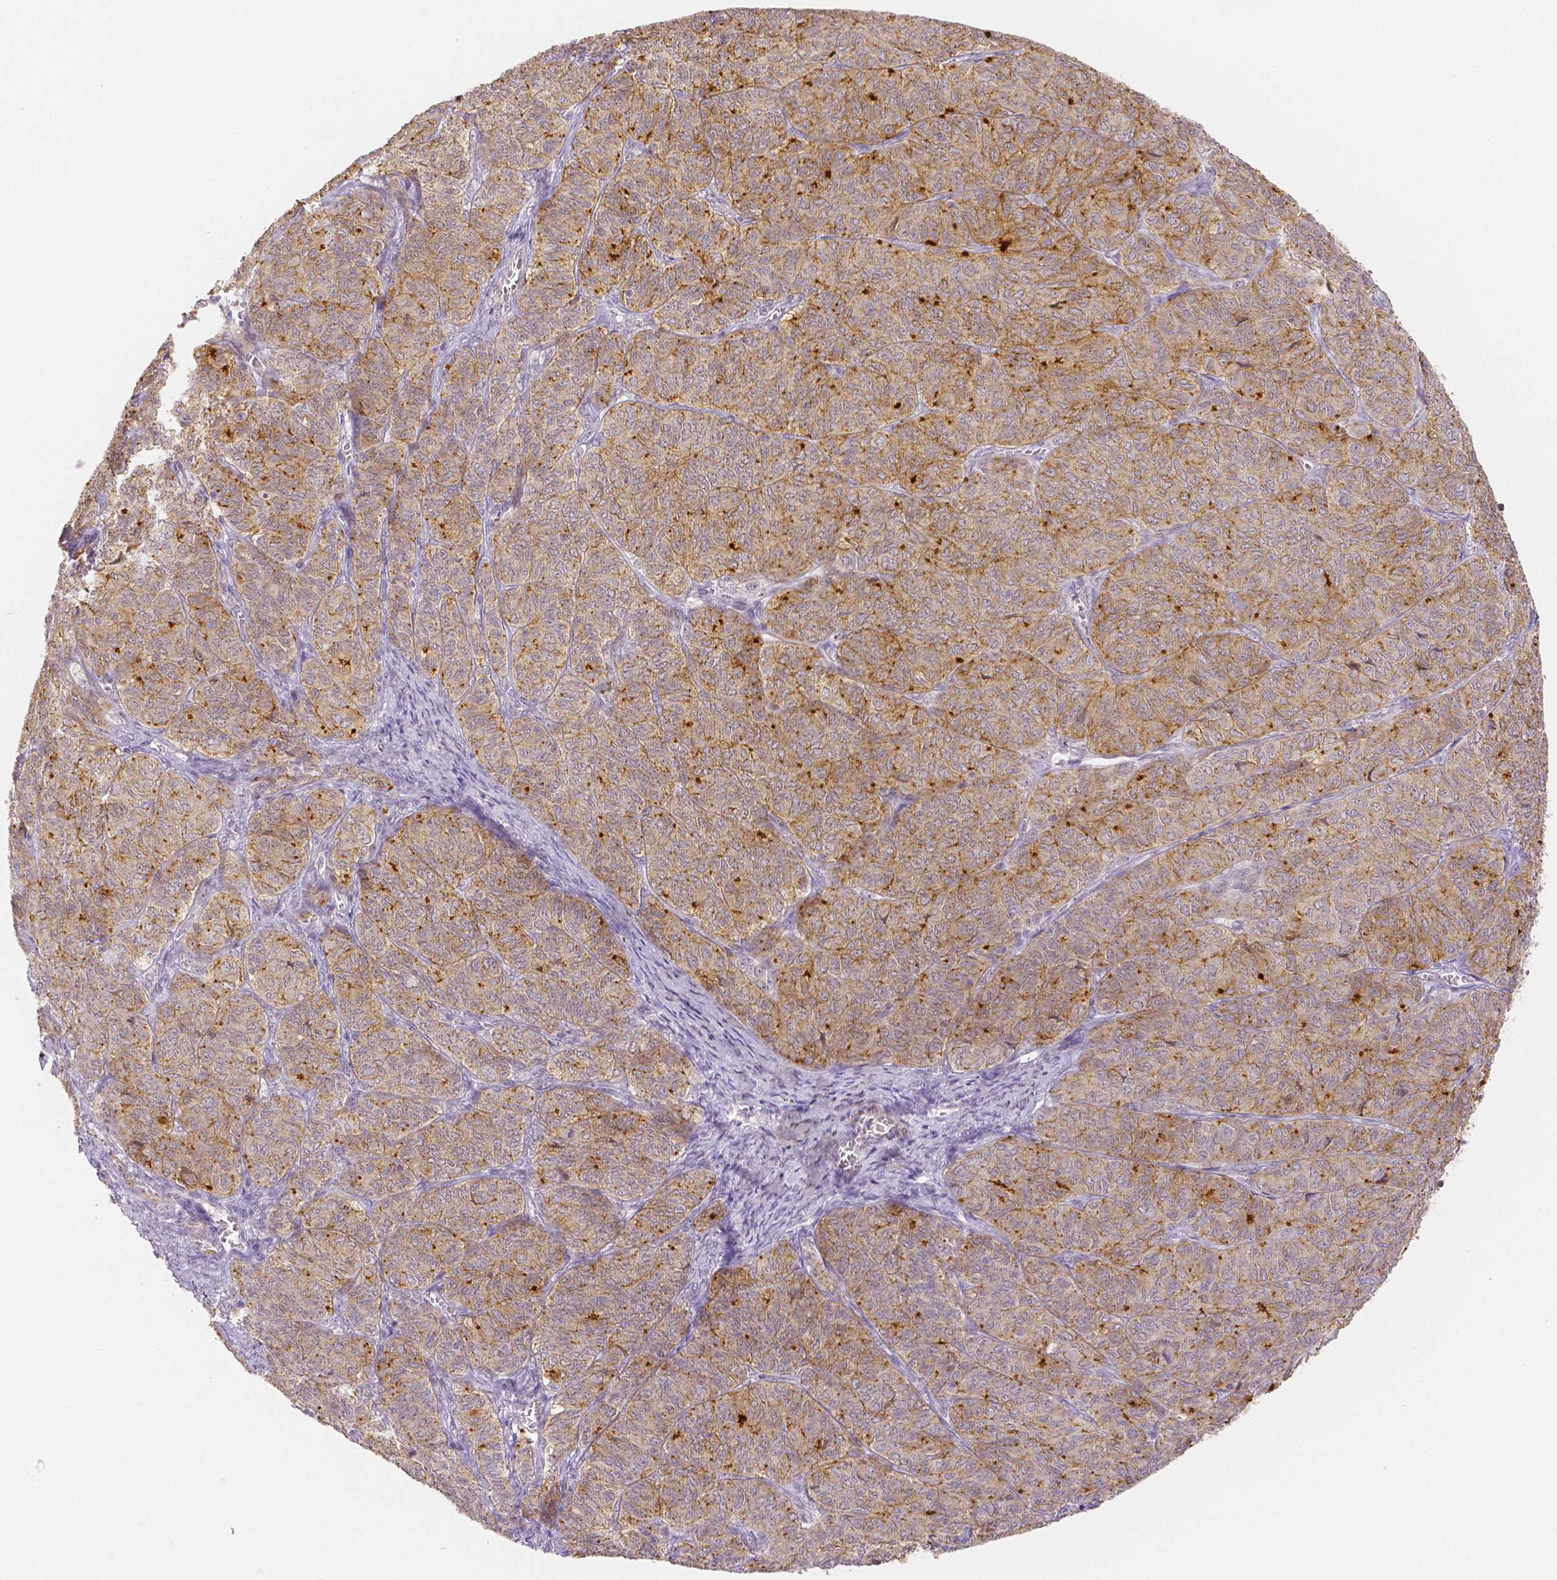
{"staining": {"intensity": "moderate", "quantity": ">75%", "location": "cytoplasmic/membranous"}, "tissue": "ovarian cancer", "cell_type": "Tumor cells", "image_type": "cancer", "snomed": [{"axis": "morphology", "description": "Carcinoma, endometroid"}, {"axis": "topography", "description": "Ovary"}], "caption": "Human ovarian endometroid carcinoma stained with a brown dye demonstrates moderate cytoplasmic/membranous positive staining in approximately >75% of tumor cells.", "gene": "OCLN", "patient": {"sex": "female", "age": 80}}